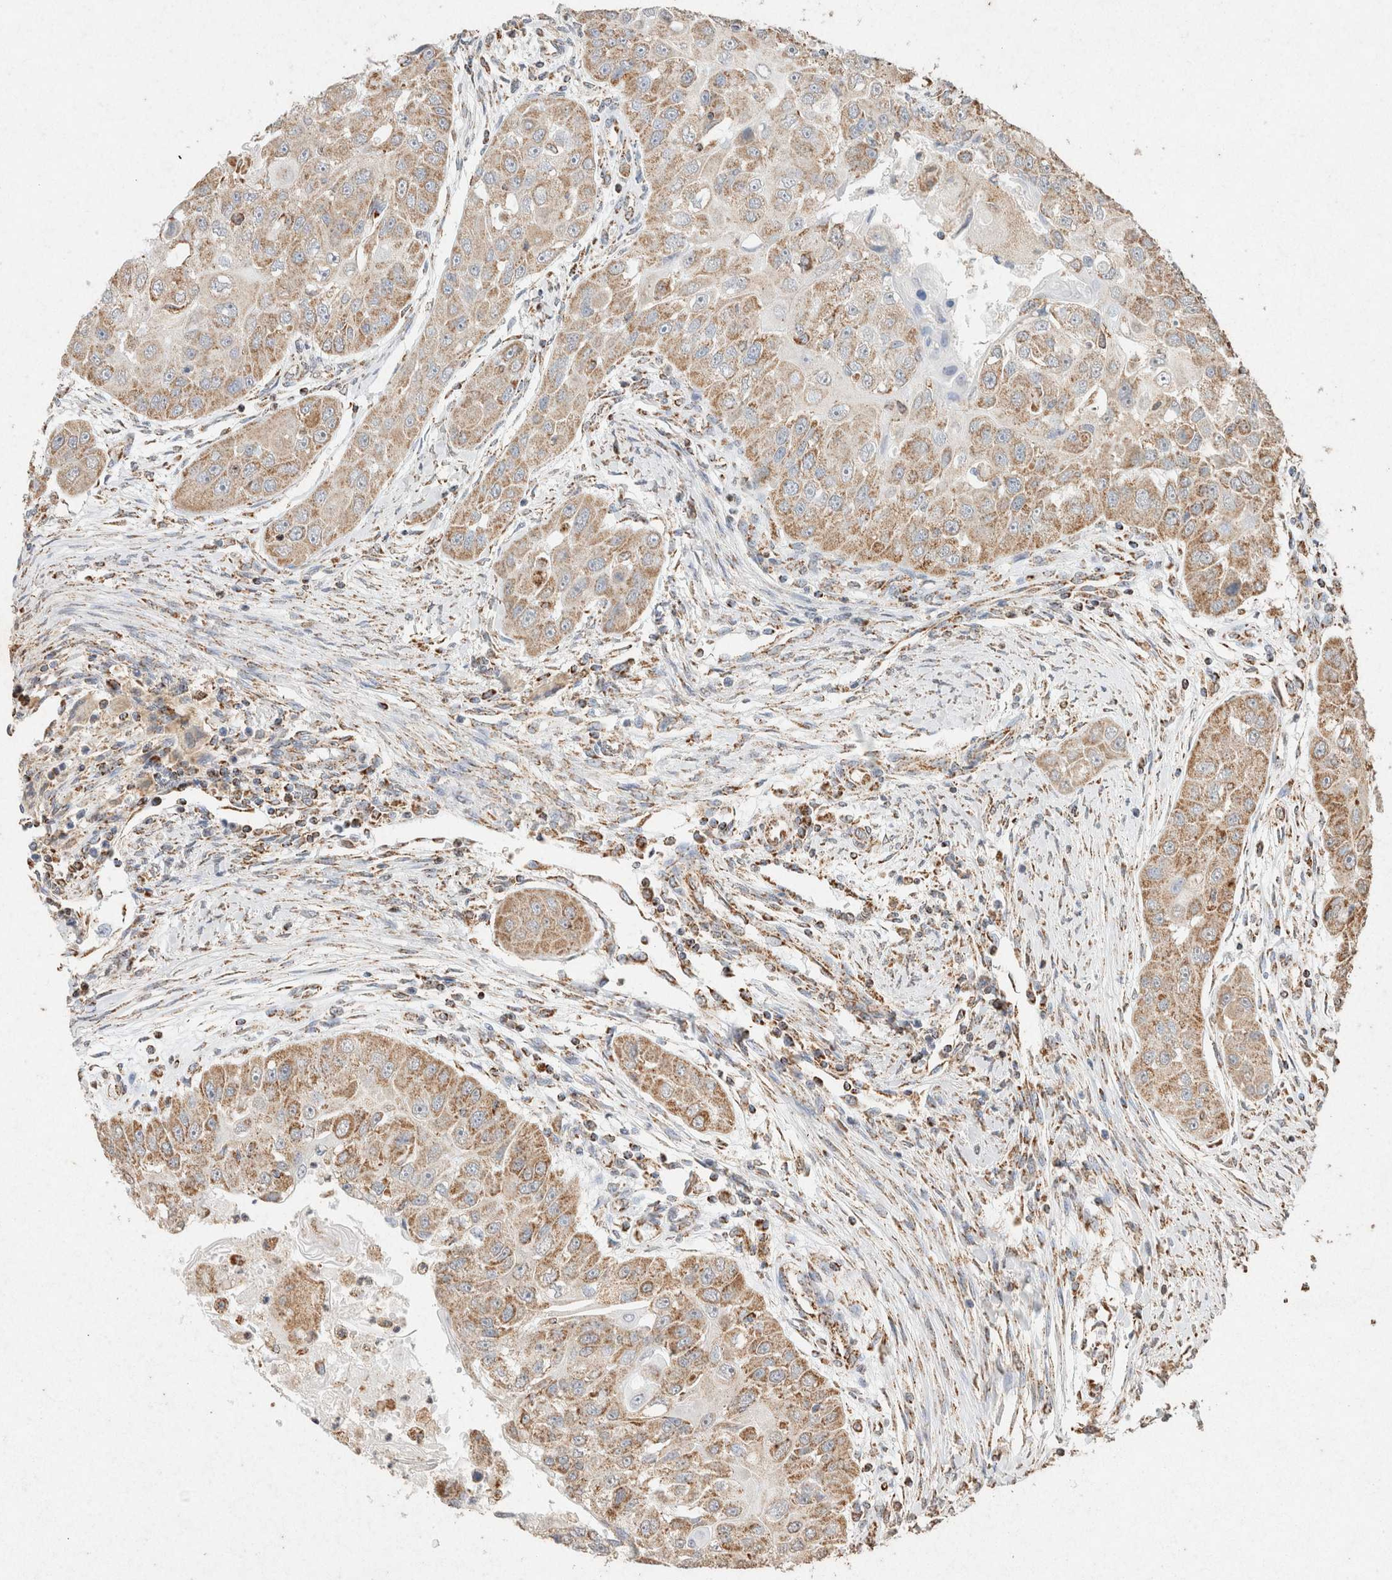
{"staining": {"intensity": "weak", "quantity": "25%-75%", "location": "cytoplasmic/membranous"}, "tissue": "head and neck cancer", "cell_type": "Tumor cells", "image_type": "cancer", "snomed": [{"axis": "morphology", "description": "Normal tissue, NOS"}, {"axis": "morphology", "description": "Squamous cell carcinoma, NOS"}, {"axis": "topography", "description": "Skeletal muscle"}, {"axis": "topography", "description": "Head-Neck"}], "caption": "Weak cytoplasmic/membranous positivity for a protein is seen in about 25%-75% of tumor cells of head and neck cancer using immunohistochemistry.", "gene": "SDC2", "patient": {"sex": "male", "age": 51}}